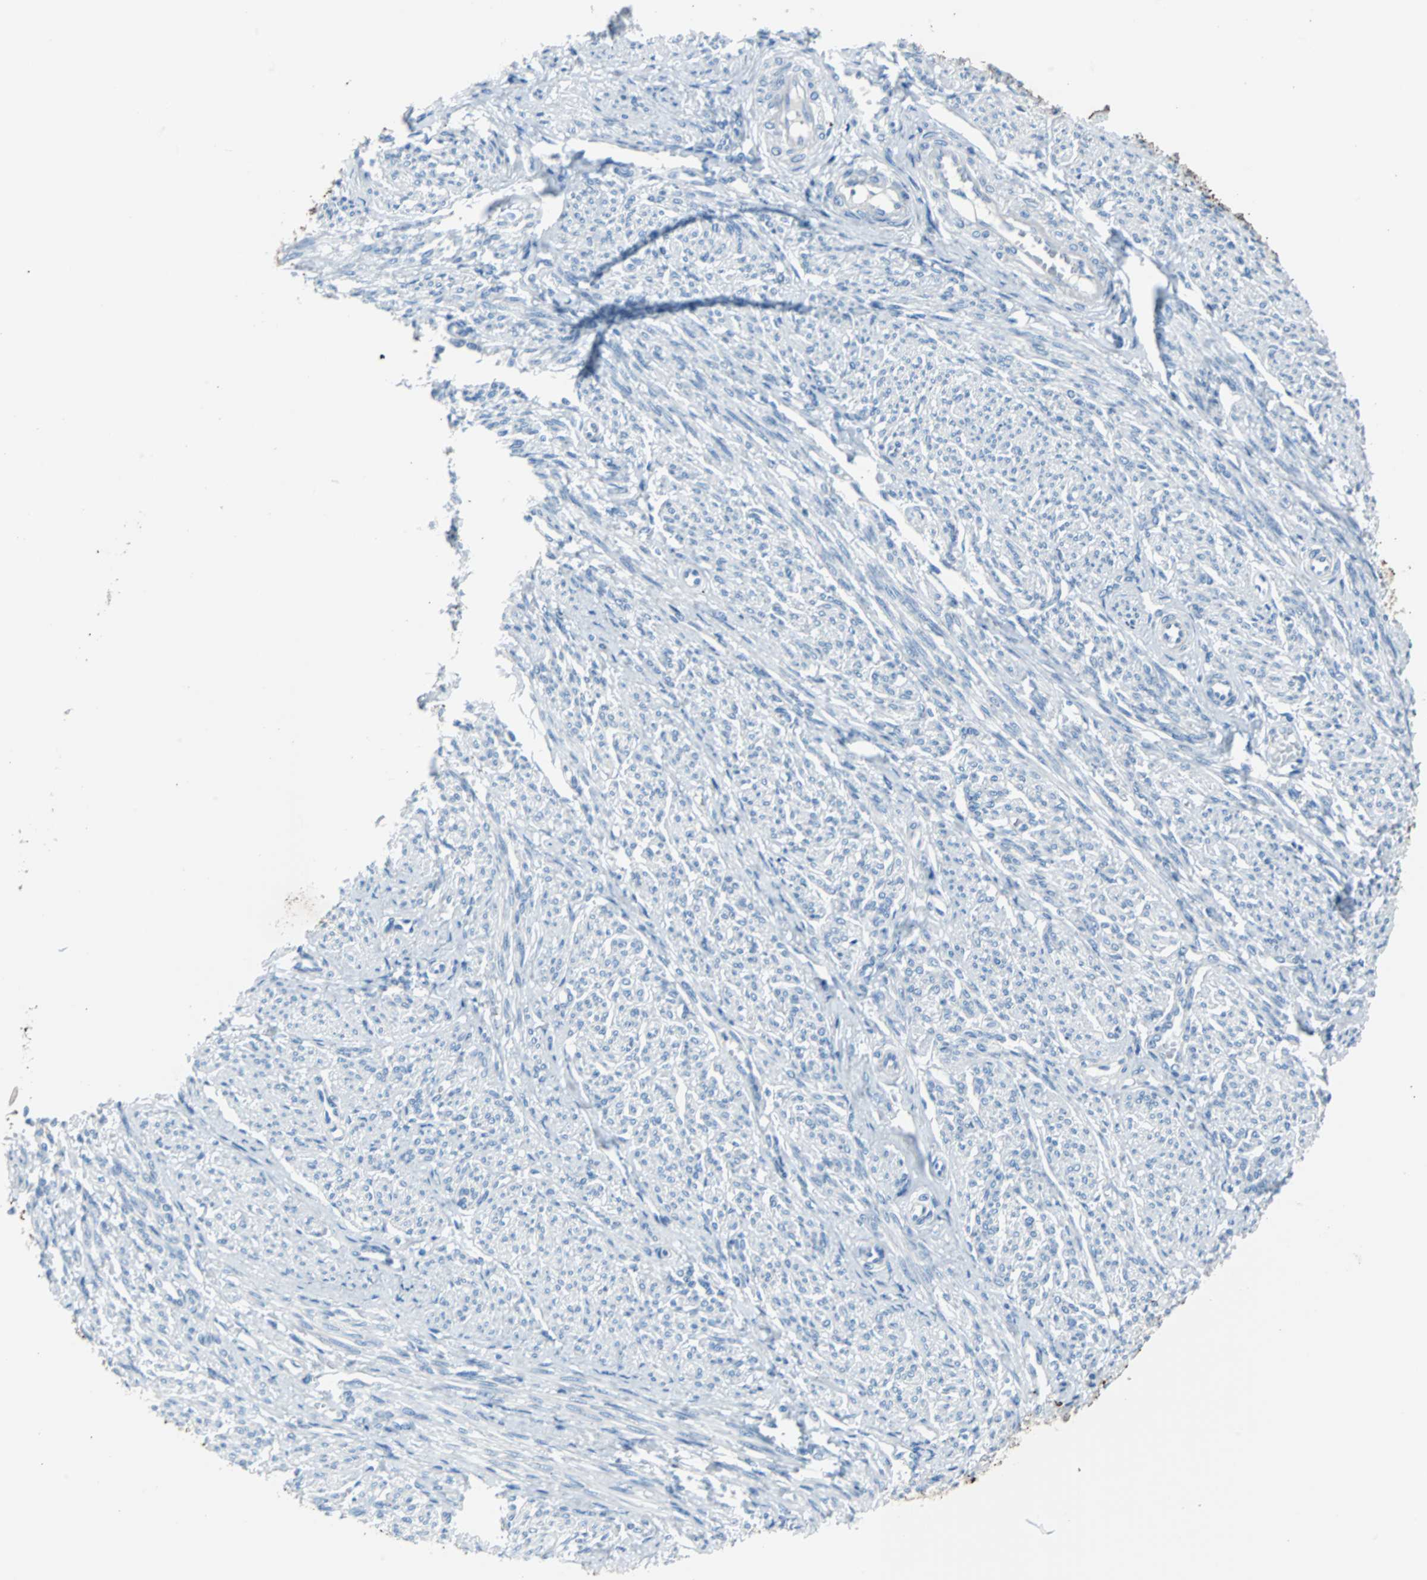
{"staining": {"intensity": "negative", "quantity": "none", "location": "none"}, "tissue": "smooth muscle", "cell_type": "Smooth muscle cells", "image_type": "normal", "snomed": [{"axis": "morphology", "description": "Normal tissue, NOS"}, {"axis": "topography", "description": "Smooth muscle"}], "caption": "This photomicrograph is of benign smooth muscle stained with immunohistochemistry to label a protein in brown with the nuclei are counter-stained blue. There is no staining in smooth muscle cells. (Stains: DAB (3,3'-diaminobenzidine) IHC with hematoxylin counter stain, Microscopy: brightfield microscopy at high magnification).", "gene": "KRT7", "patient": {"sex": "female", "age": 65}}